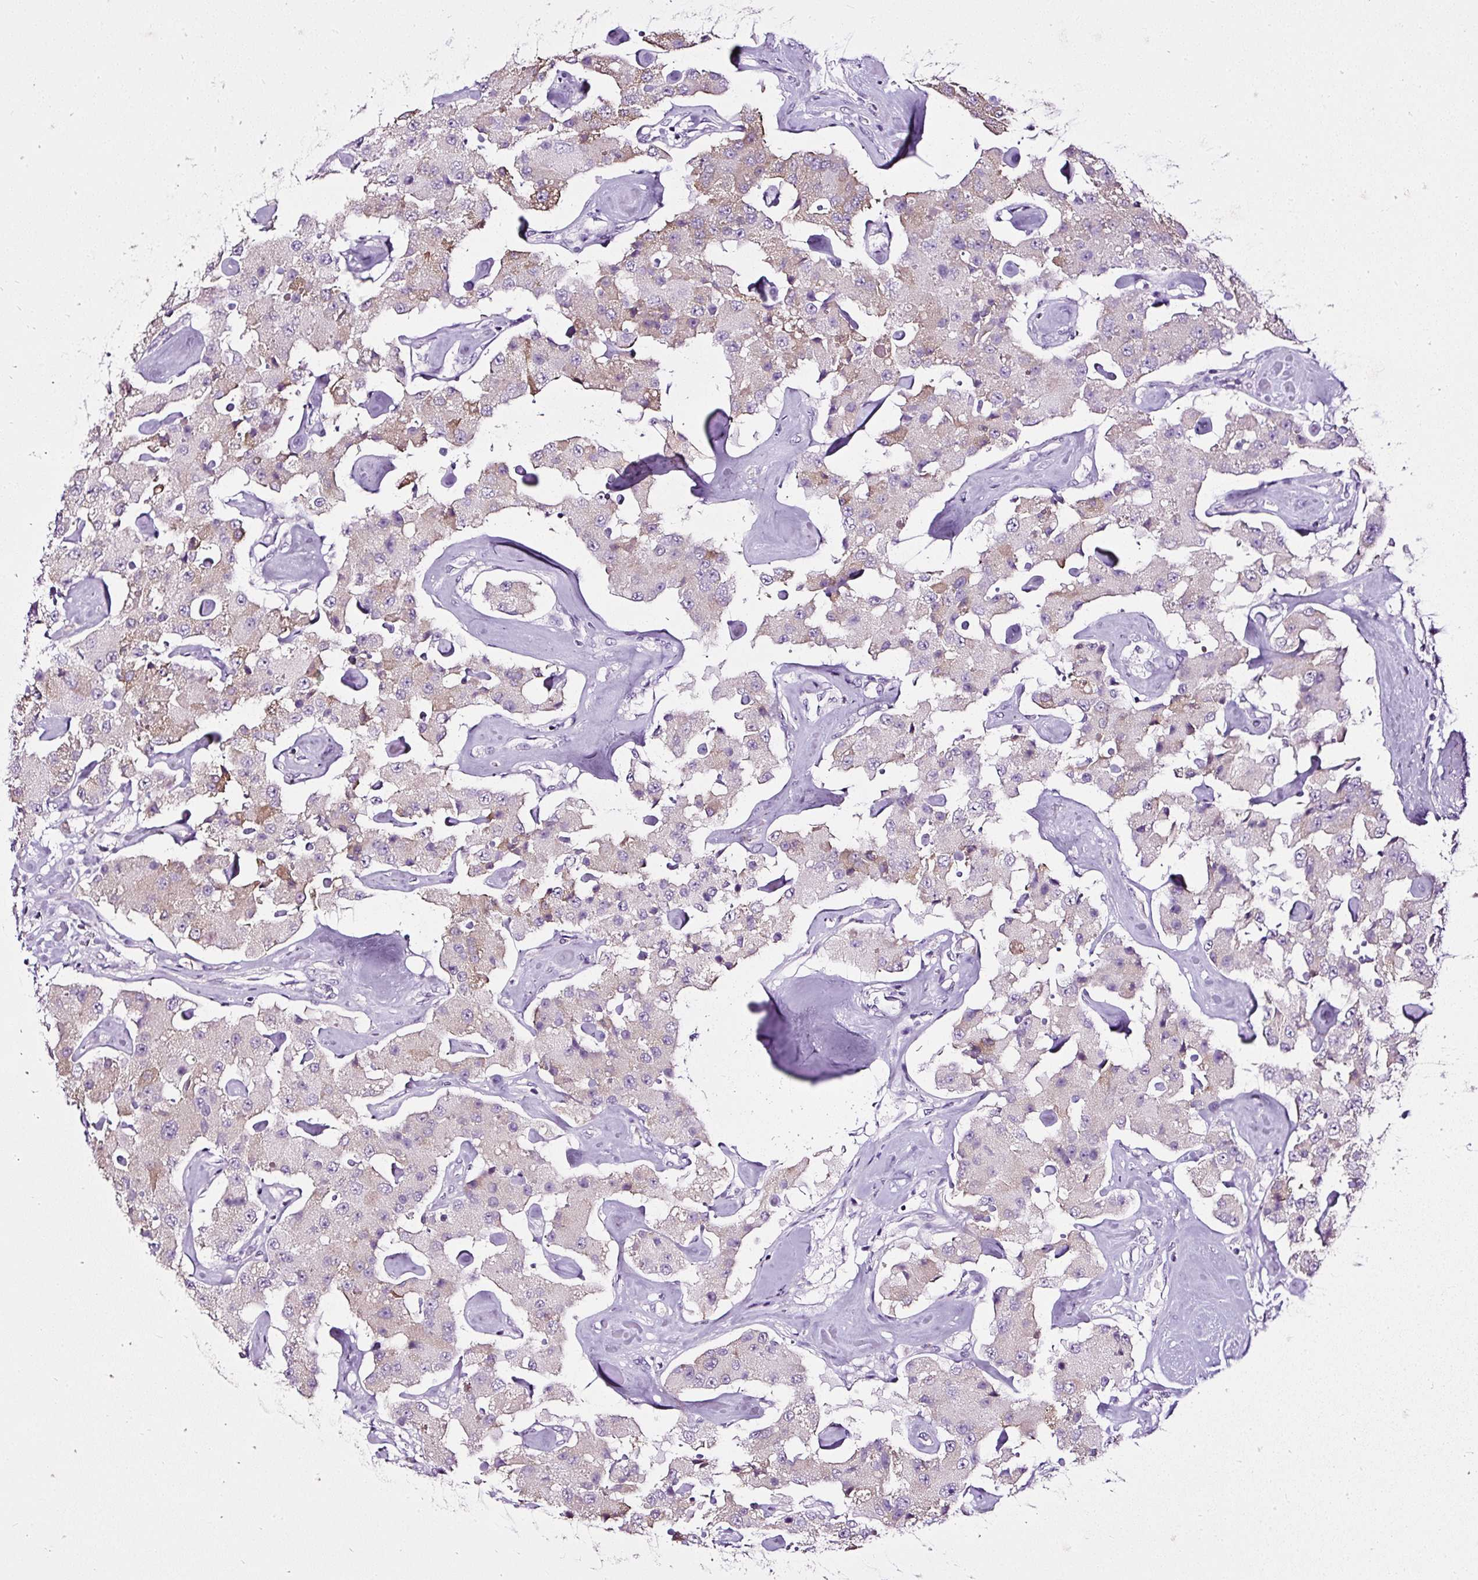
{"staining": {"intensity": "weak", "quantity": "<25%", "location": "cytoplasmic/membranous"}, "tissue": "carcinoid", "cell_type": "Tumor cells", "image_type": "cancer", "snomed": [{"axis": "morphology", "description": "Carcinoid, malignant, NOS"}, {"axis": "topography", "description": "Pancreas"}], "caption": "The IHC image has no significant expression in tumor cells of malignant carcinoid tissue. (Stains: DAB IHC with hematoxylin counter stain, Microscopy: brightfield microscopy at high magnification).", "gene": "ATP2A1", "patient": {"sex": "male", "age": 41}}